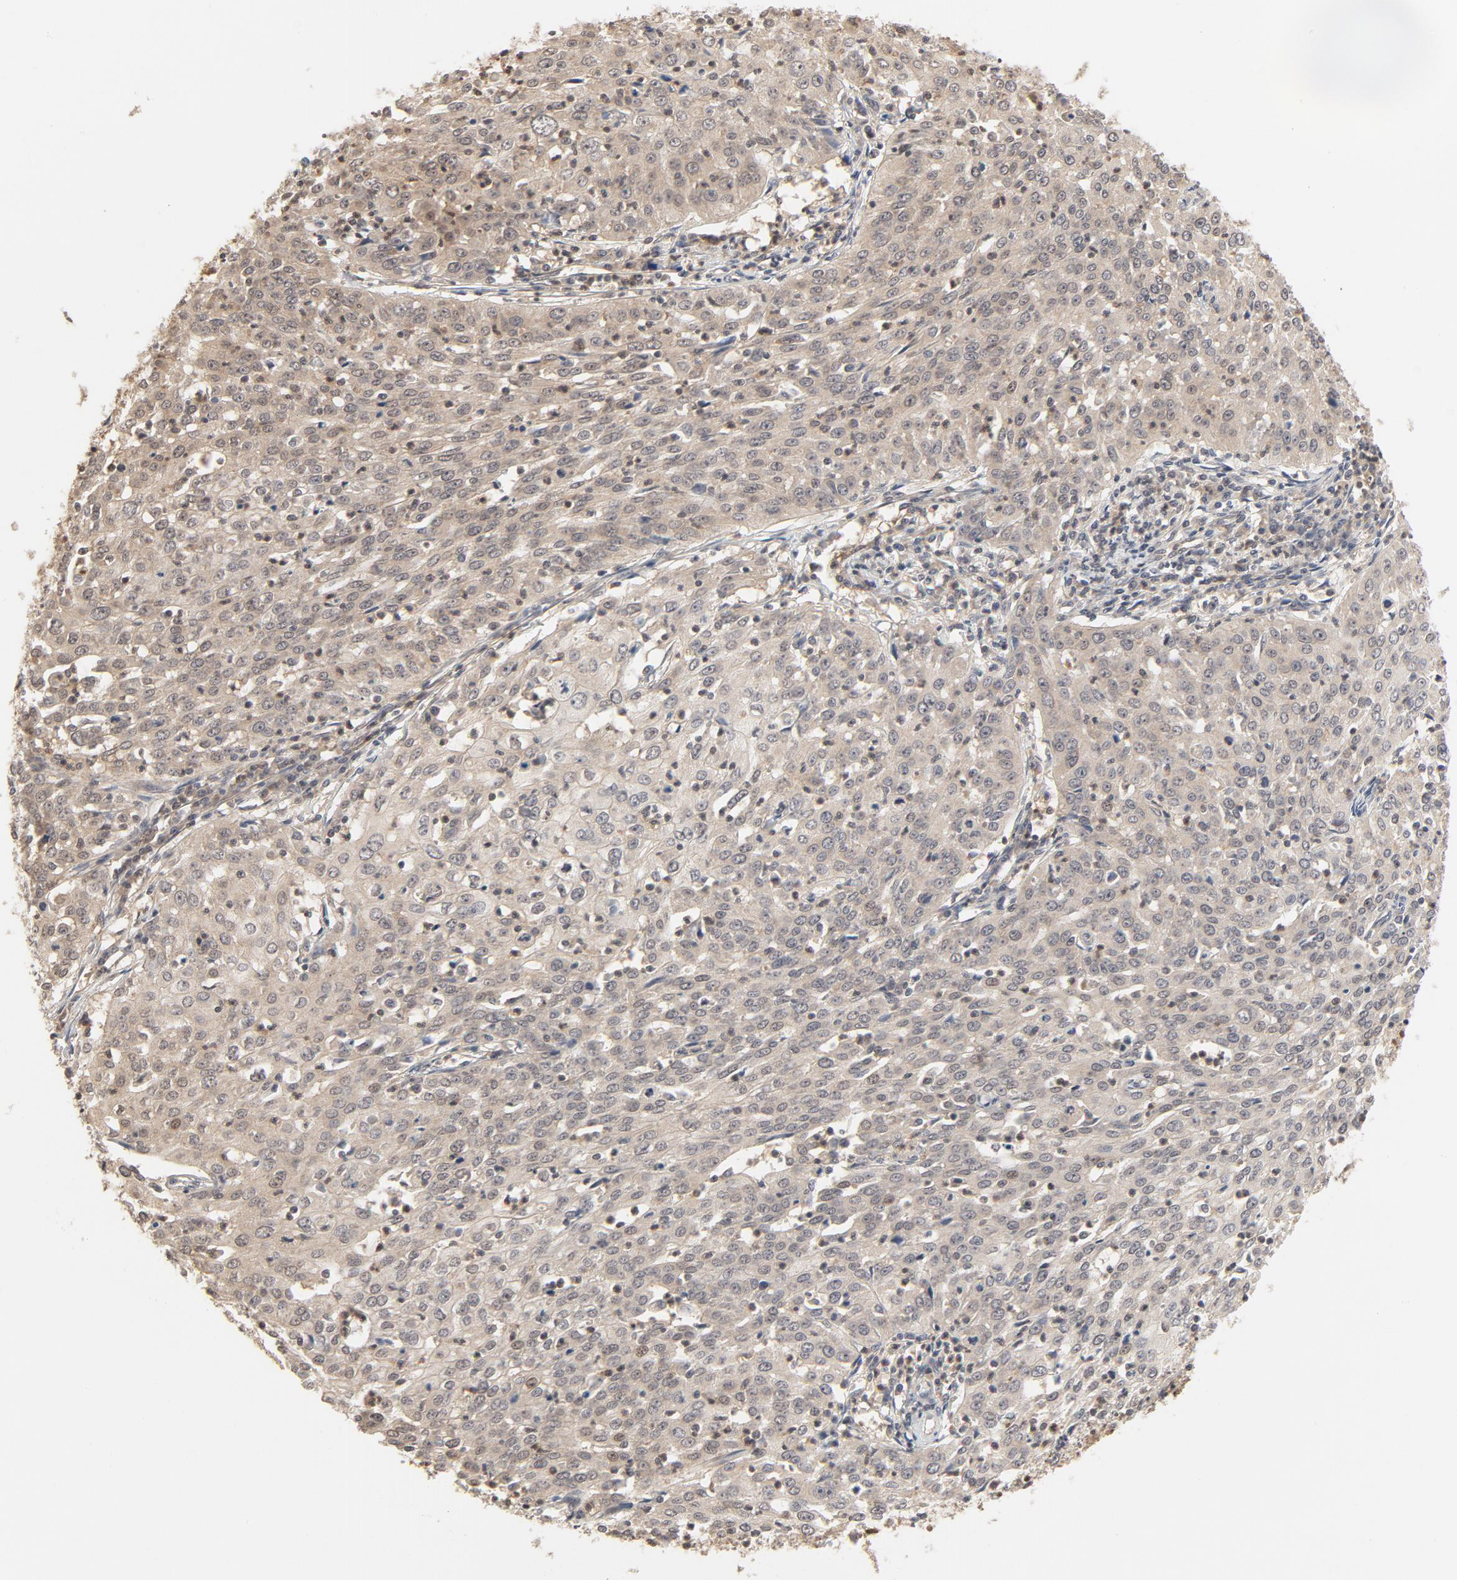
{"staining": {"intensity": "weak", "quantity": ">75%", "location": "cytoplasmic/membranous,nuclear"}, "tissue": "cervical cancer", "cell_type": "Tumor cells", "image_type": "cancer", "snomed": [{"axis": "morphology", "description": "Squamous cell carcinoma, NOS"}, {"axis": "topography", "description": "Cervix"}], "caption": "Immunohistochemical staining of cervical cancer (squamous cell carcinoma) displays weak cytoplasmic/membranous and nuclear protein positivity in approximately >75% of tumor cells. The staining was performed using DAB (3,3'-diaminobenzidine), with brown indicating positive protein expression. Nuclei are stained blue with hematoxylin.", "gene": "NEDD8", "patient": {"sex": "female", "age": 39}}